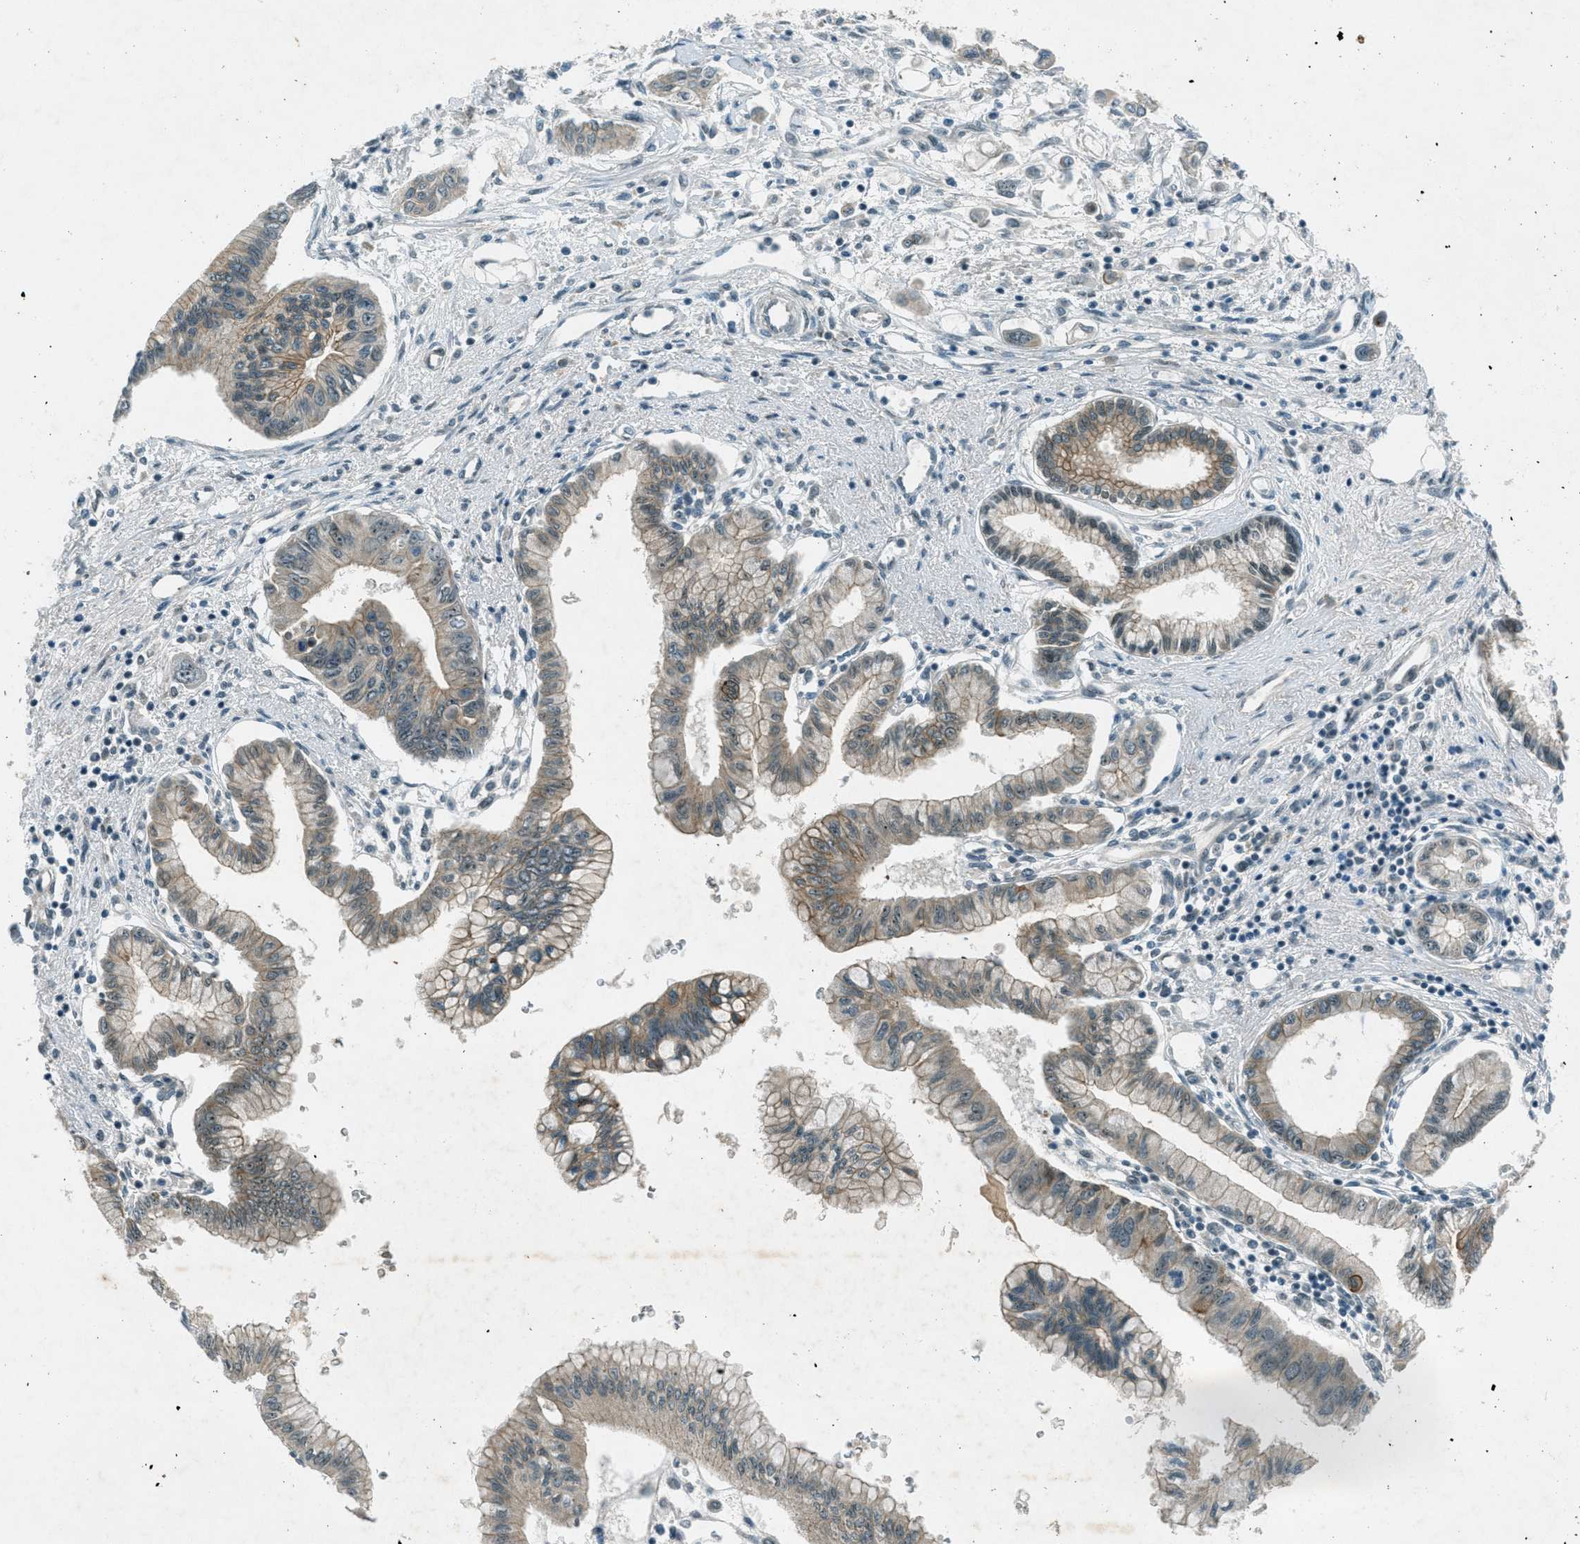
{"staining": {"intensity": "weak", "quantity": "<25%", "location": "cytoplasmic/membranous"}, "tissue": "pancreatic cancer", "cell_type": "Tumor cells", "image_type": "cancer", "snomed": [{"axis": "morphology", "description": "Adenocarcinoma, NOS"}, {"axis": "topography", "description": "Pancreas"}], "caption": "Adenocarcinoma (pancreatic) was stained to show a protein in brown. There is no significant expression in tumor cells.", "gene": "STK11", "patient": {"sex": "female", "age": 77}}